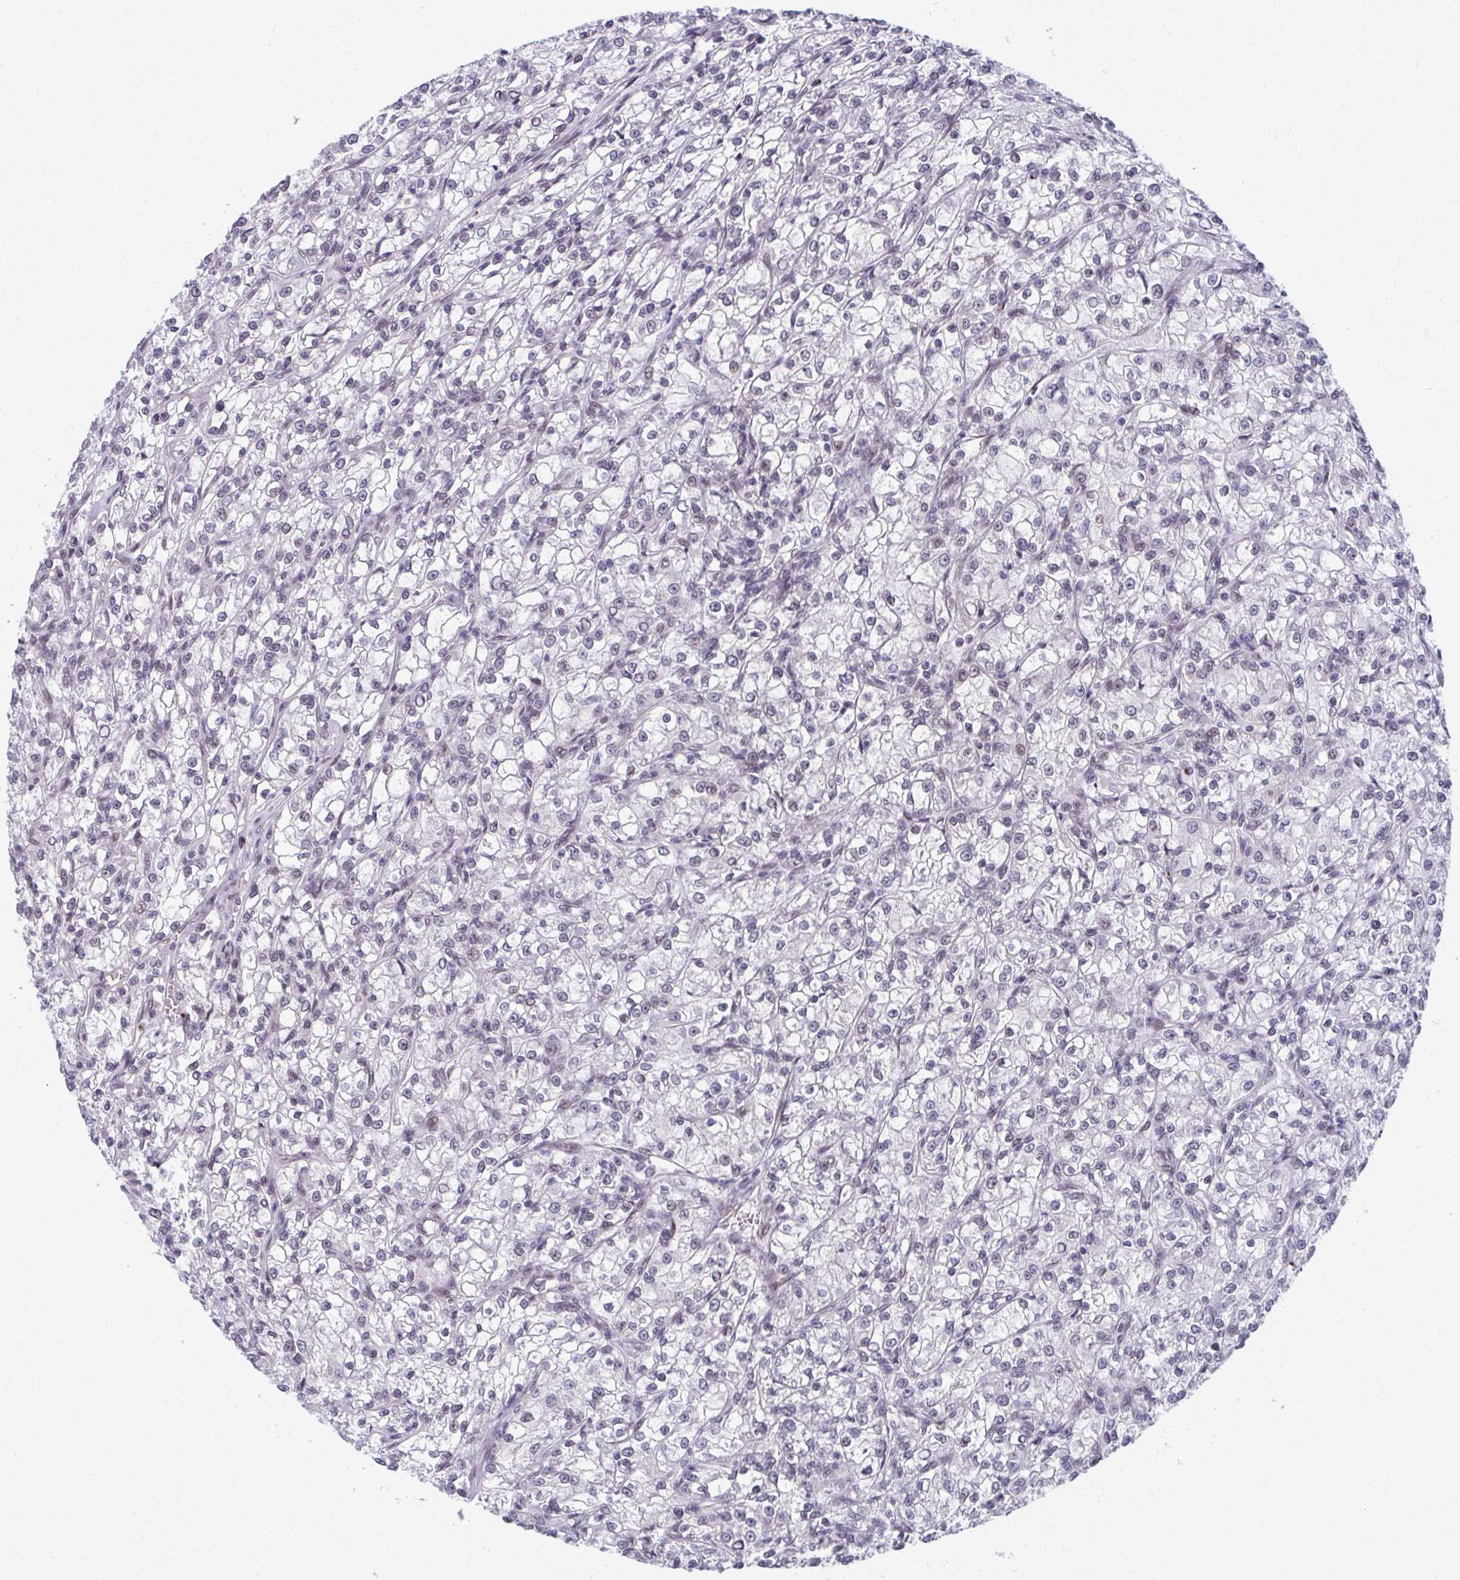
{"staining": {"intensity": "weak", "quantity": "25%-75%", "location": "nuclear"}, "tissue": "renal cancer", "cell_type": "Tumor cells", "image_type": "cancer", "snomed": [{"axis": "morphology", "description": "Adenocarcinoma, NOS"}, {"axis": "topography", "description": "Kidney"}], "caption": "Immunohistochemistry (IHC) staining of adenocarcinoma (renal), which reveals low levels of weak nuclear expression in approximately 25%-75% of tumor cells indicating weak nuclear protein staining. The staining was performed using DAB (brown) for protein detection and nuclei were counterstained in hematoxylin (blue).", "gene": "SETBP1", "patient": {"sex": "female", "age": 59}}